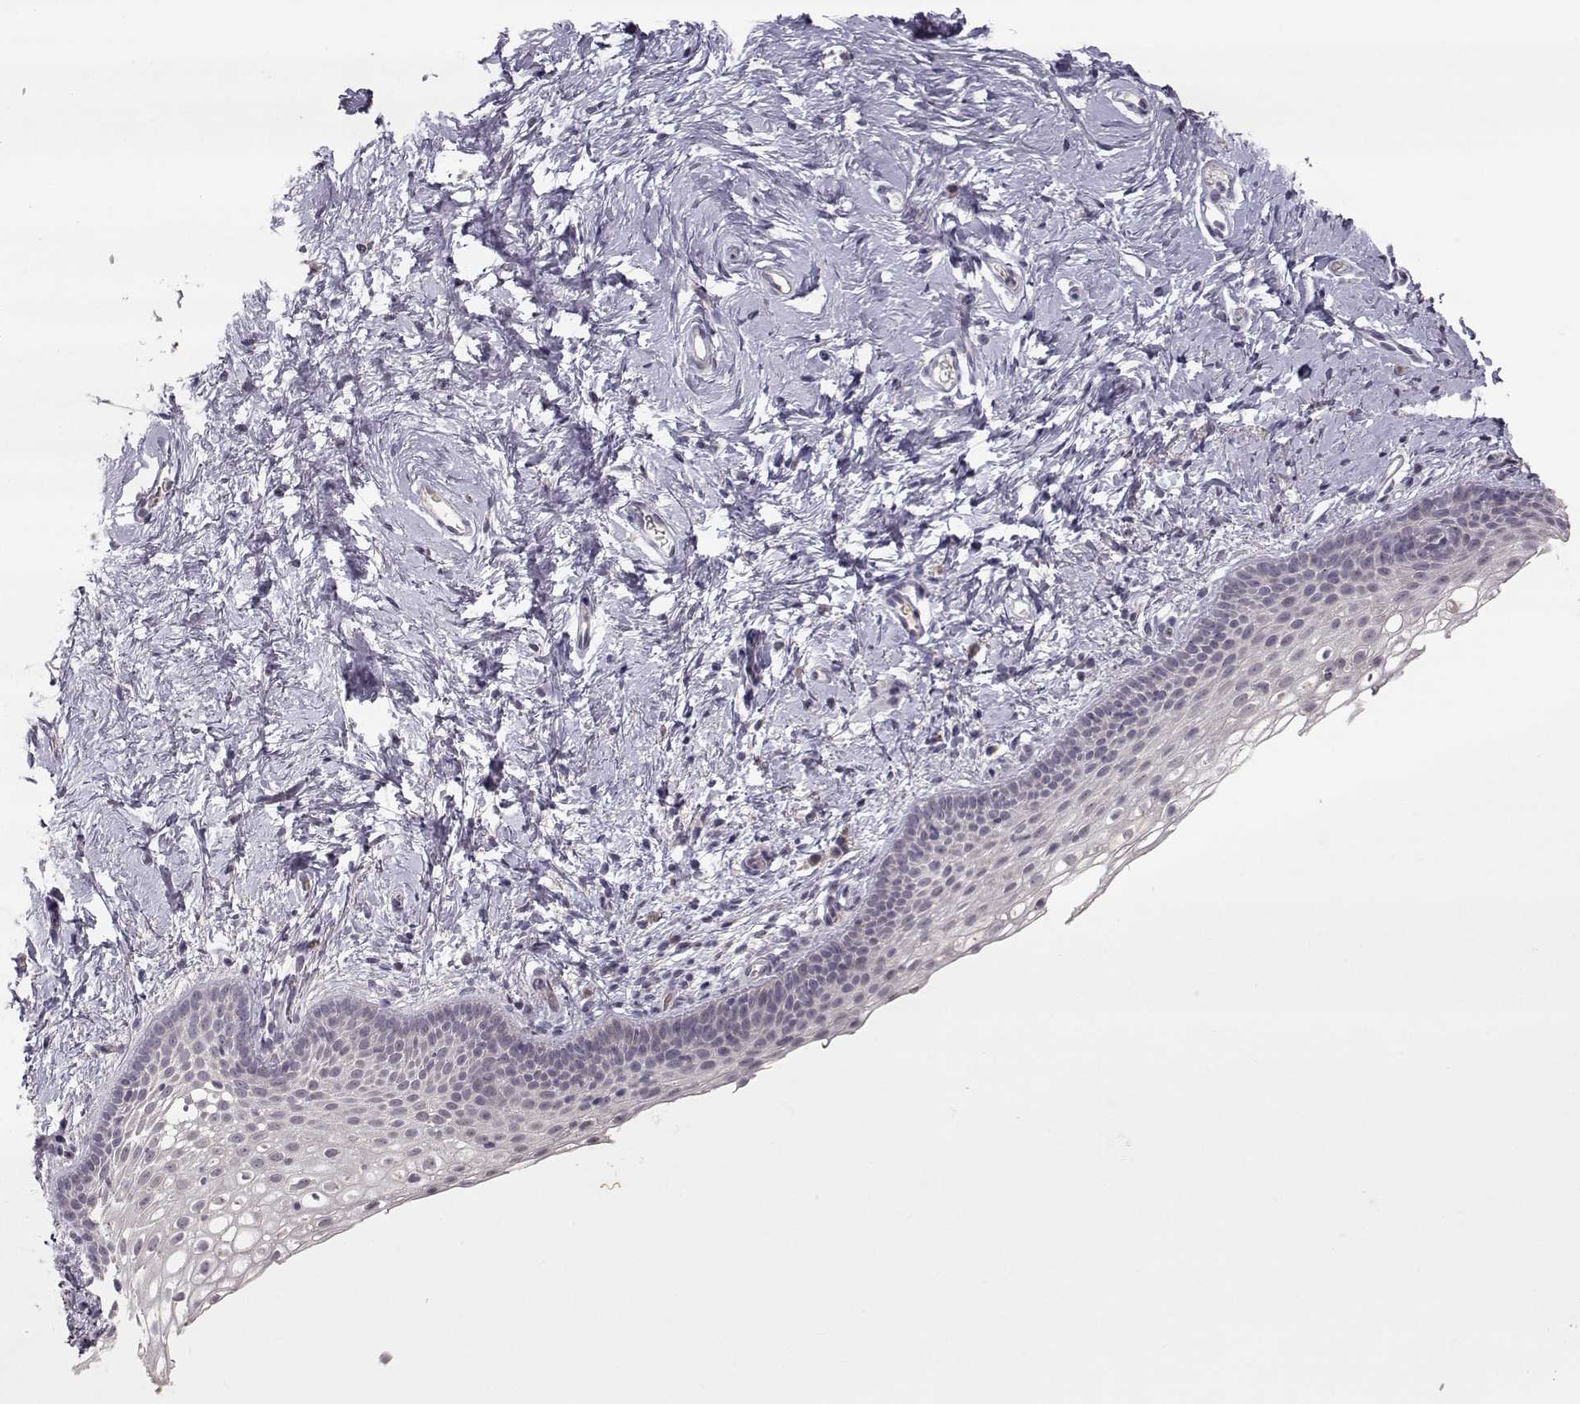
{"staining": {"intensity": "negative", "quantity": "none", "location": "none"}, "tissue": "vagina", "cell_type": "Squamous epithelial cells", "image_type": "normal", "snomed": [{"axis": "morphology", "description": "Normal tissue, NOS"}, {"axis": "topography", "description": "Vagina"}], "caption": "Immunohistochemistry (IHC) of normal human vagina demonstrates no staining in squamous epithelial cells.", "gene": "PNMT", "patient": {"sex": "female", "age": 61}}